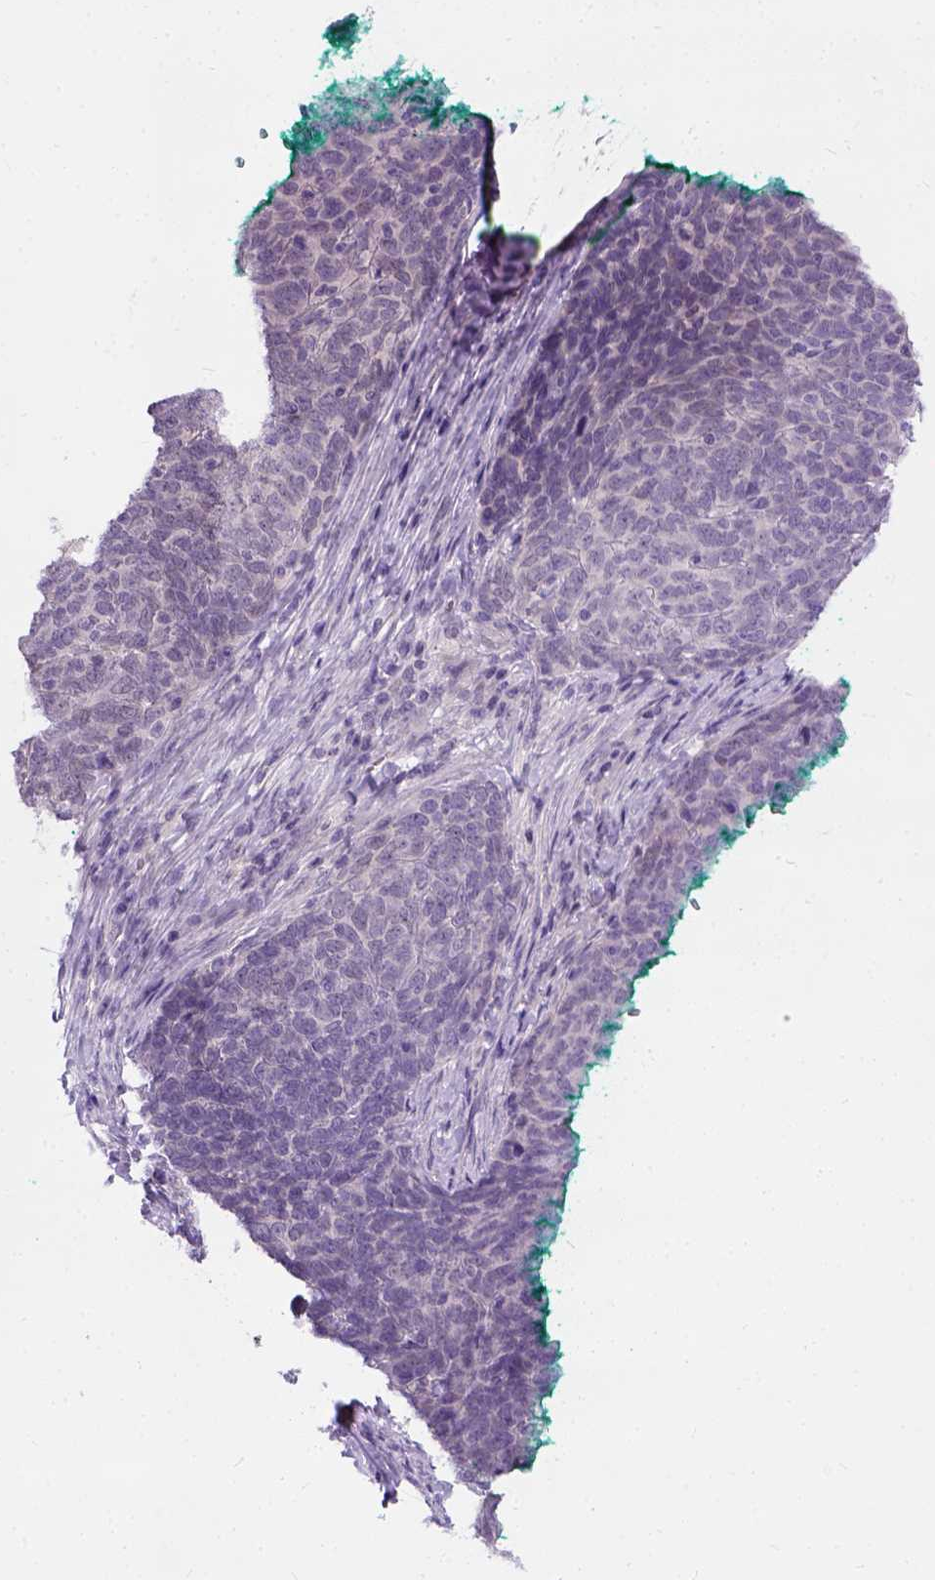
{"staining": {"intensity": "negative", "quantity": "none", "location": "none"}, "tissue": "skin cancer", "cell_type": "Tumor cells", "image_type": "cancer", "snomed": [{"axis": "morphology", "description": "Squamous cell carcinoma, NOS"}, {"axis": "topography", "description": "Skin"}, {"axis": "topography", "description": "Anal"}], "caption": "Histopathology image shows no significant protein expression in tumor cells of skin cancer.", "gene": "C20orf144", "patient": {"sex": "female", "age": 51}}